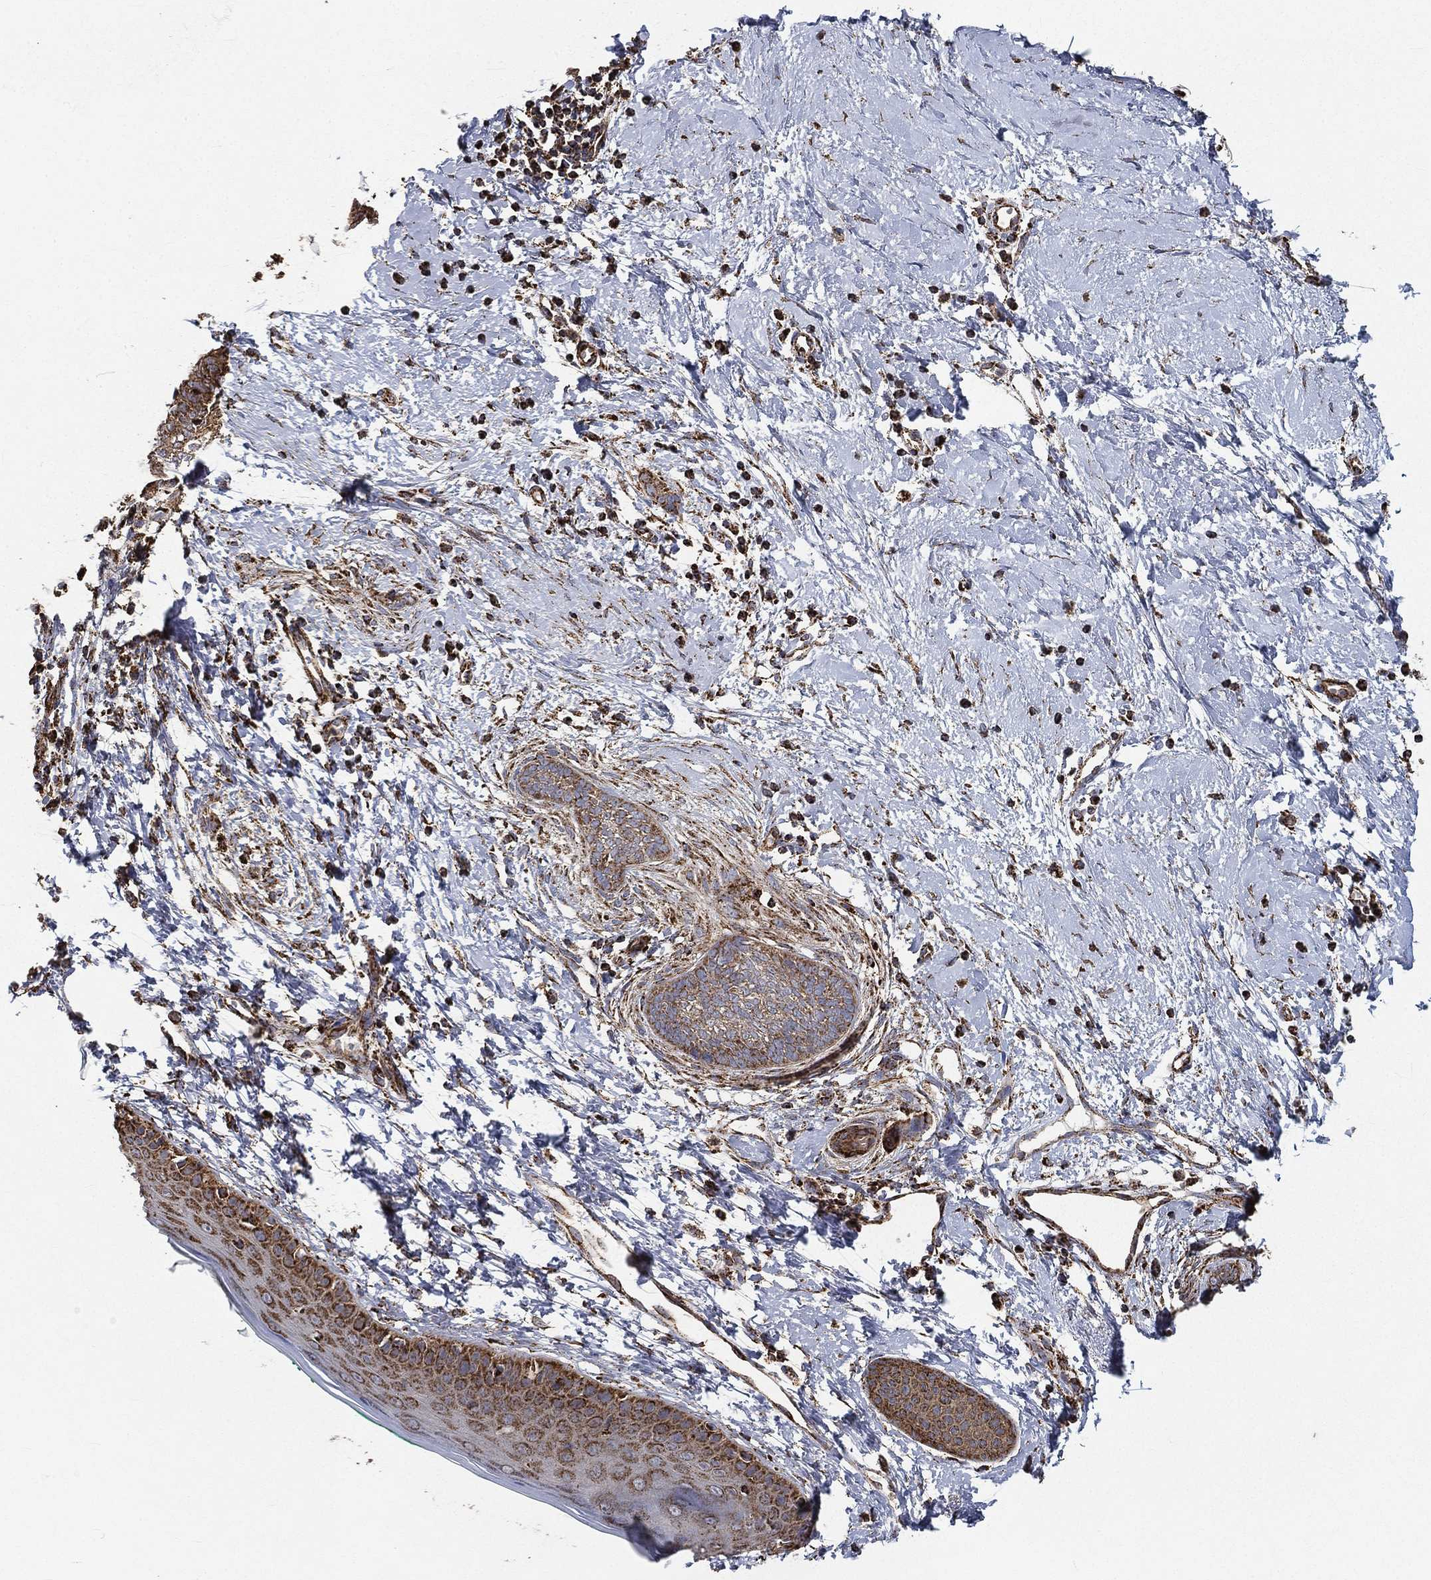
{"staining": {"intensity": "moderate", "quantity": ">75%", "location": "cytoplasmic/membranous"}, "tissue": "skin cancer", "cell_type": "Tumor cells", "image_type": "cancer", "snomed": [{"axis": "morphology", "description": "Basal cell carcinoma"}, {"axis": "topography", "description": "Skin"}], "caption": "Skin basal cell carcinoma stained with immunohistochemistry (IHC) reveals moderate cytoplasmic/membranous positivity in about >75% of tumor cells.", "gene": "SLC38A7", "patient": {"sex": "female", "age": 65}}